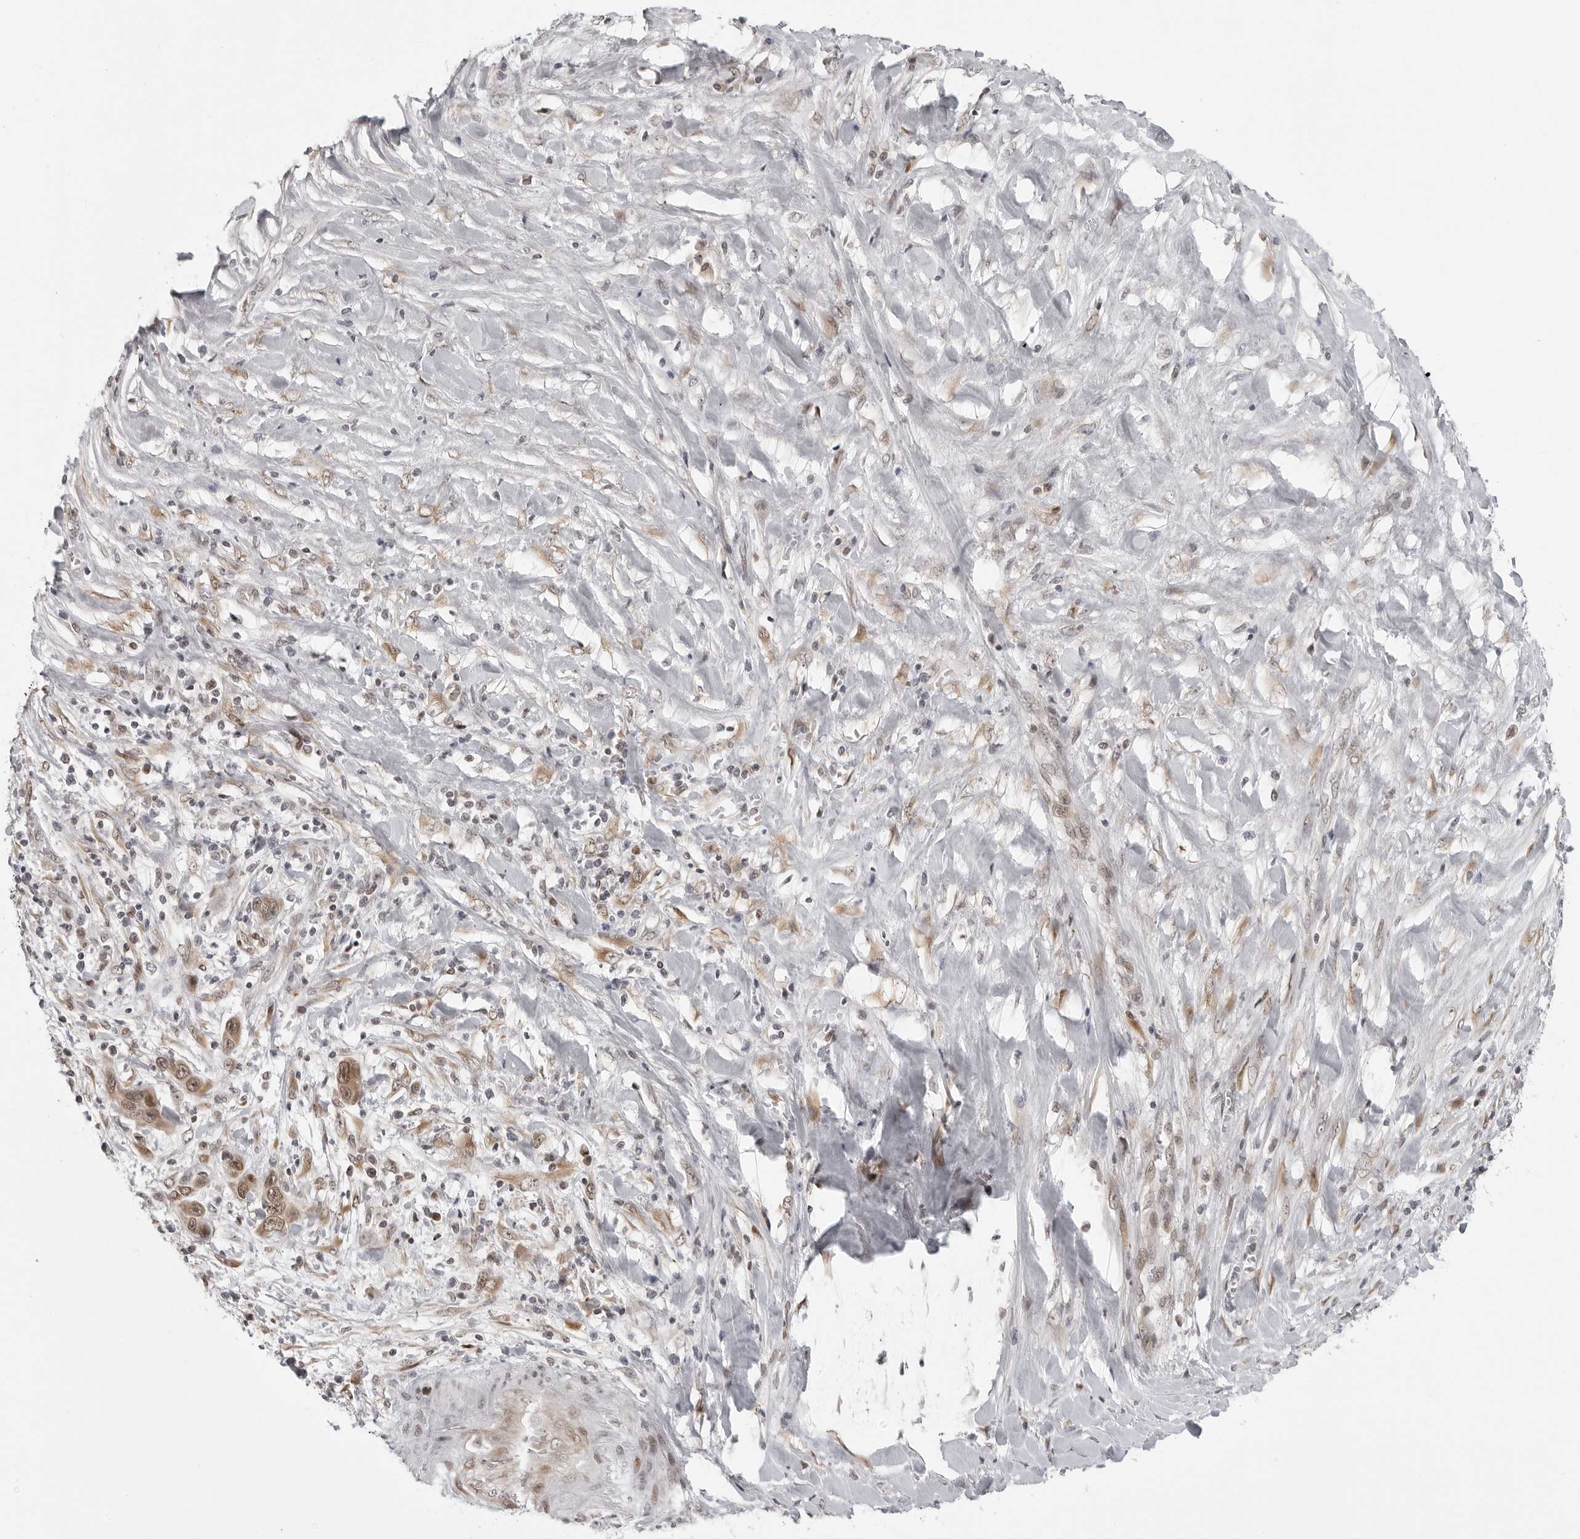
{"staining": {"intensity": "moderate", "quantity": ">75%", "location": "cytoplasmic/membranous,nuclear"}, "tissue": "liver cancer", "cell_type": "Tumor cells", "image_type": "cancer", "snomed": [{"axis": "morphology", "description": "Cholangiocarcinoma"}, {"axis": "topography", "description": "Liver"}], "caption": "A high-resolution micrograph shows IHC staining of liver cancer (cholangiocarcinoma), which displays moderate cytoplasmic/membranous and nuclear positivity in approximately >75% of tumor cells.", "gene": "PRDM10", "patient": {"sex": "female", "age": 52}}